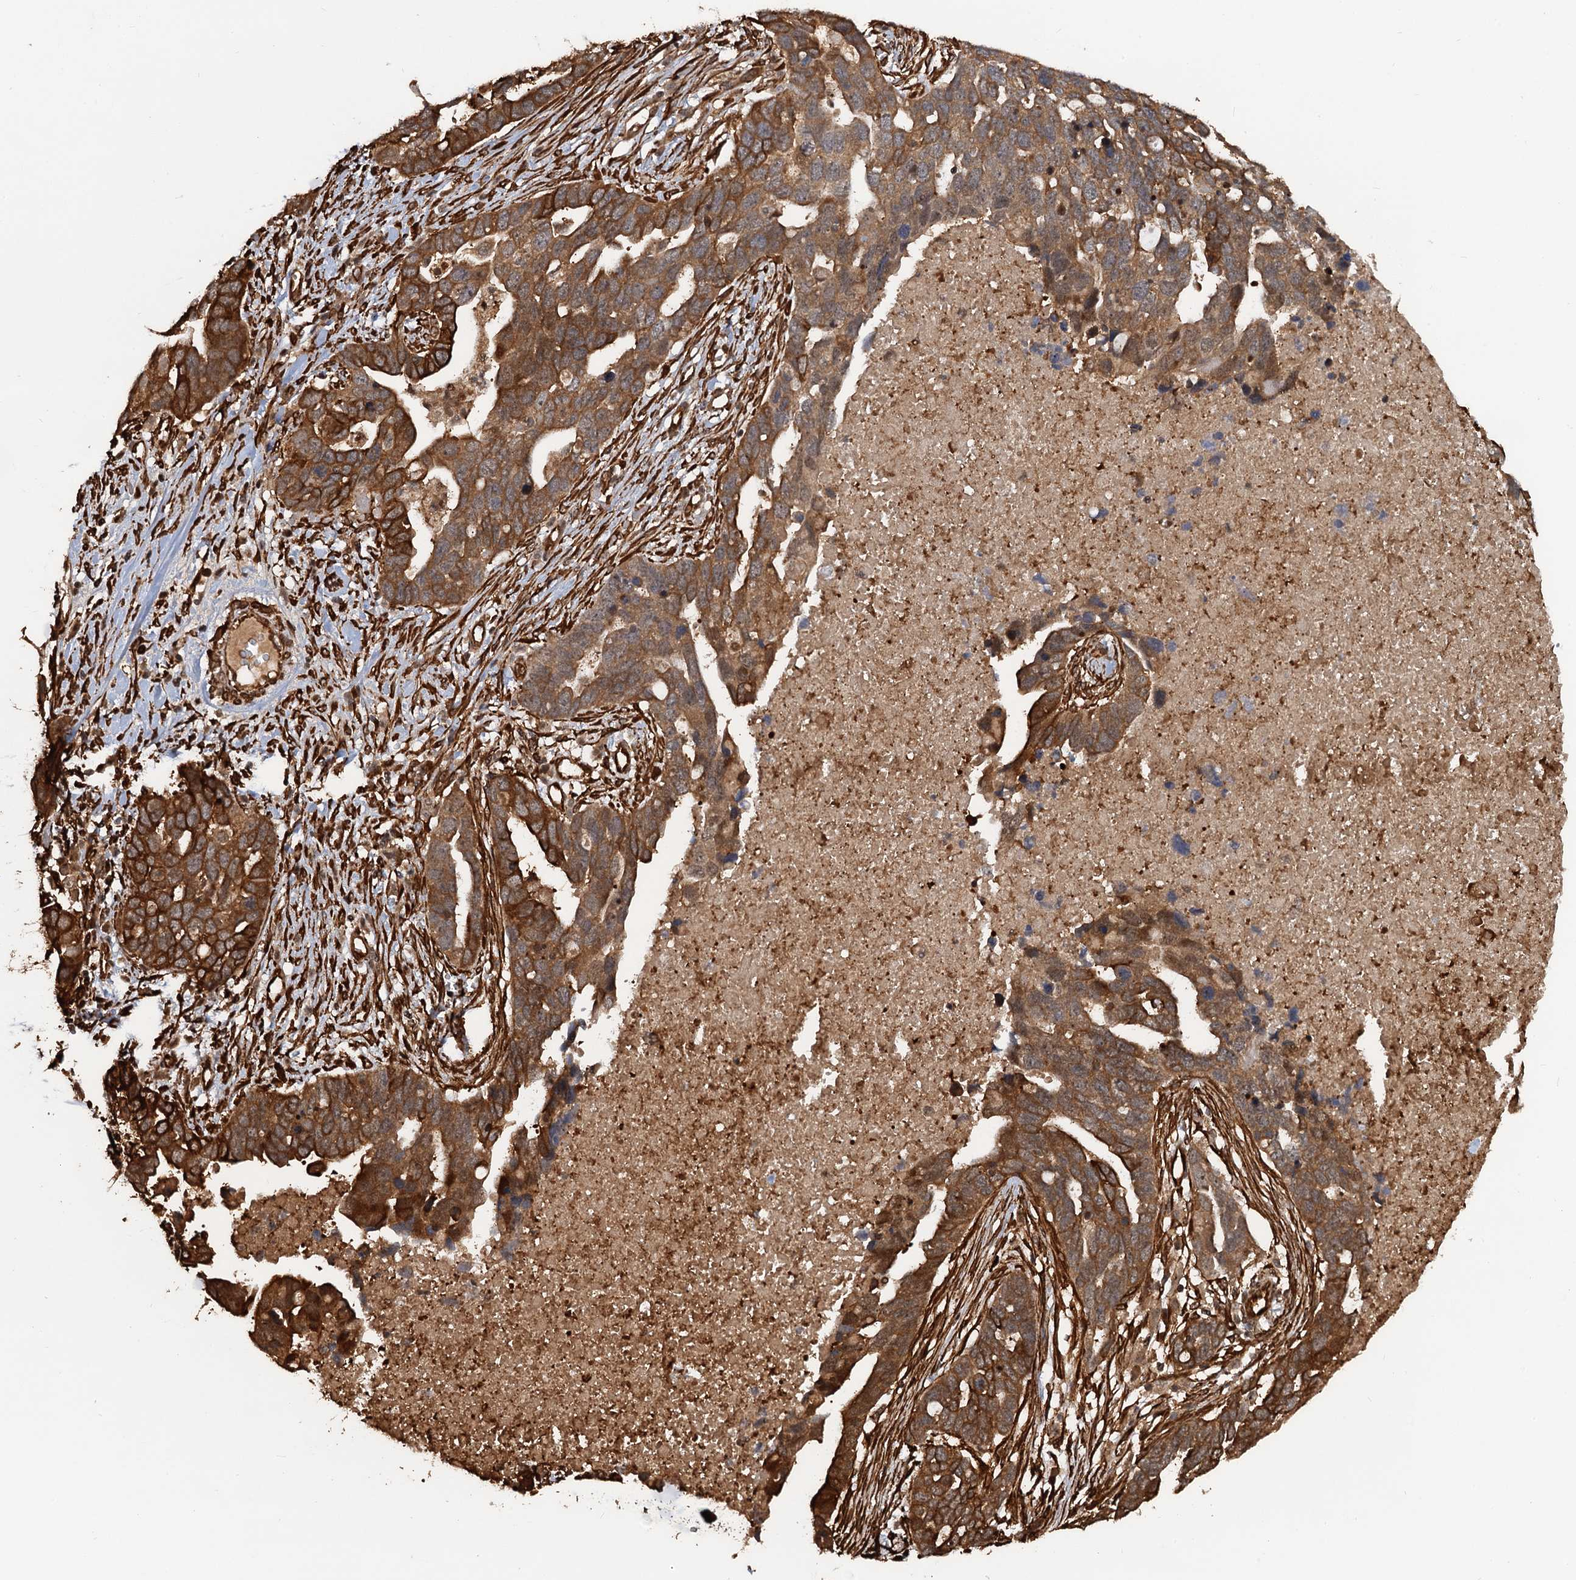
{"staining": {"intensity": "strong", "quantity": ">75%", "location": "cytoplasmic/membranous"}, "tissue": "ovarian cancer", "cell_type": "Tumor cells", "image_type": "cancer", "snomed": [{"axis": "morphology", "description": "Cystadenocarcinoma, serous, NOS"}, {"axis": "topography", "description": "Ovary"}], "caption": "Immunohistochemical staining of ovarian cancer demonstrates strong cytoplasmic/membranous protein expression in approximately >75% of tumor cells.", "gene": "SNRNP25", "patient": {"sex": "female", "age": 54}}